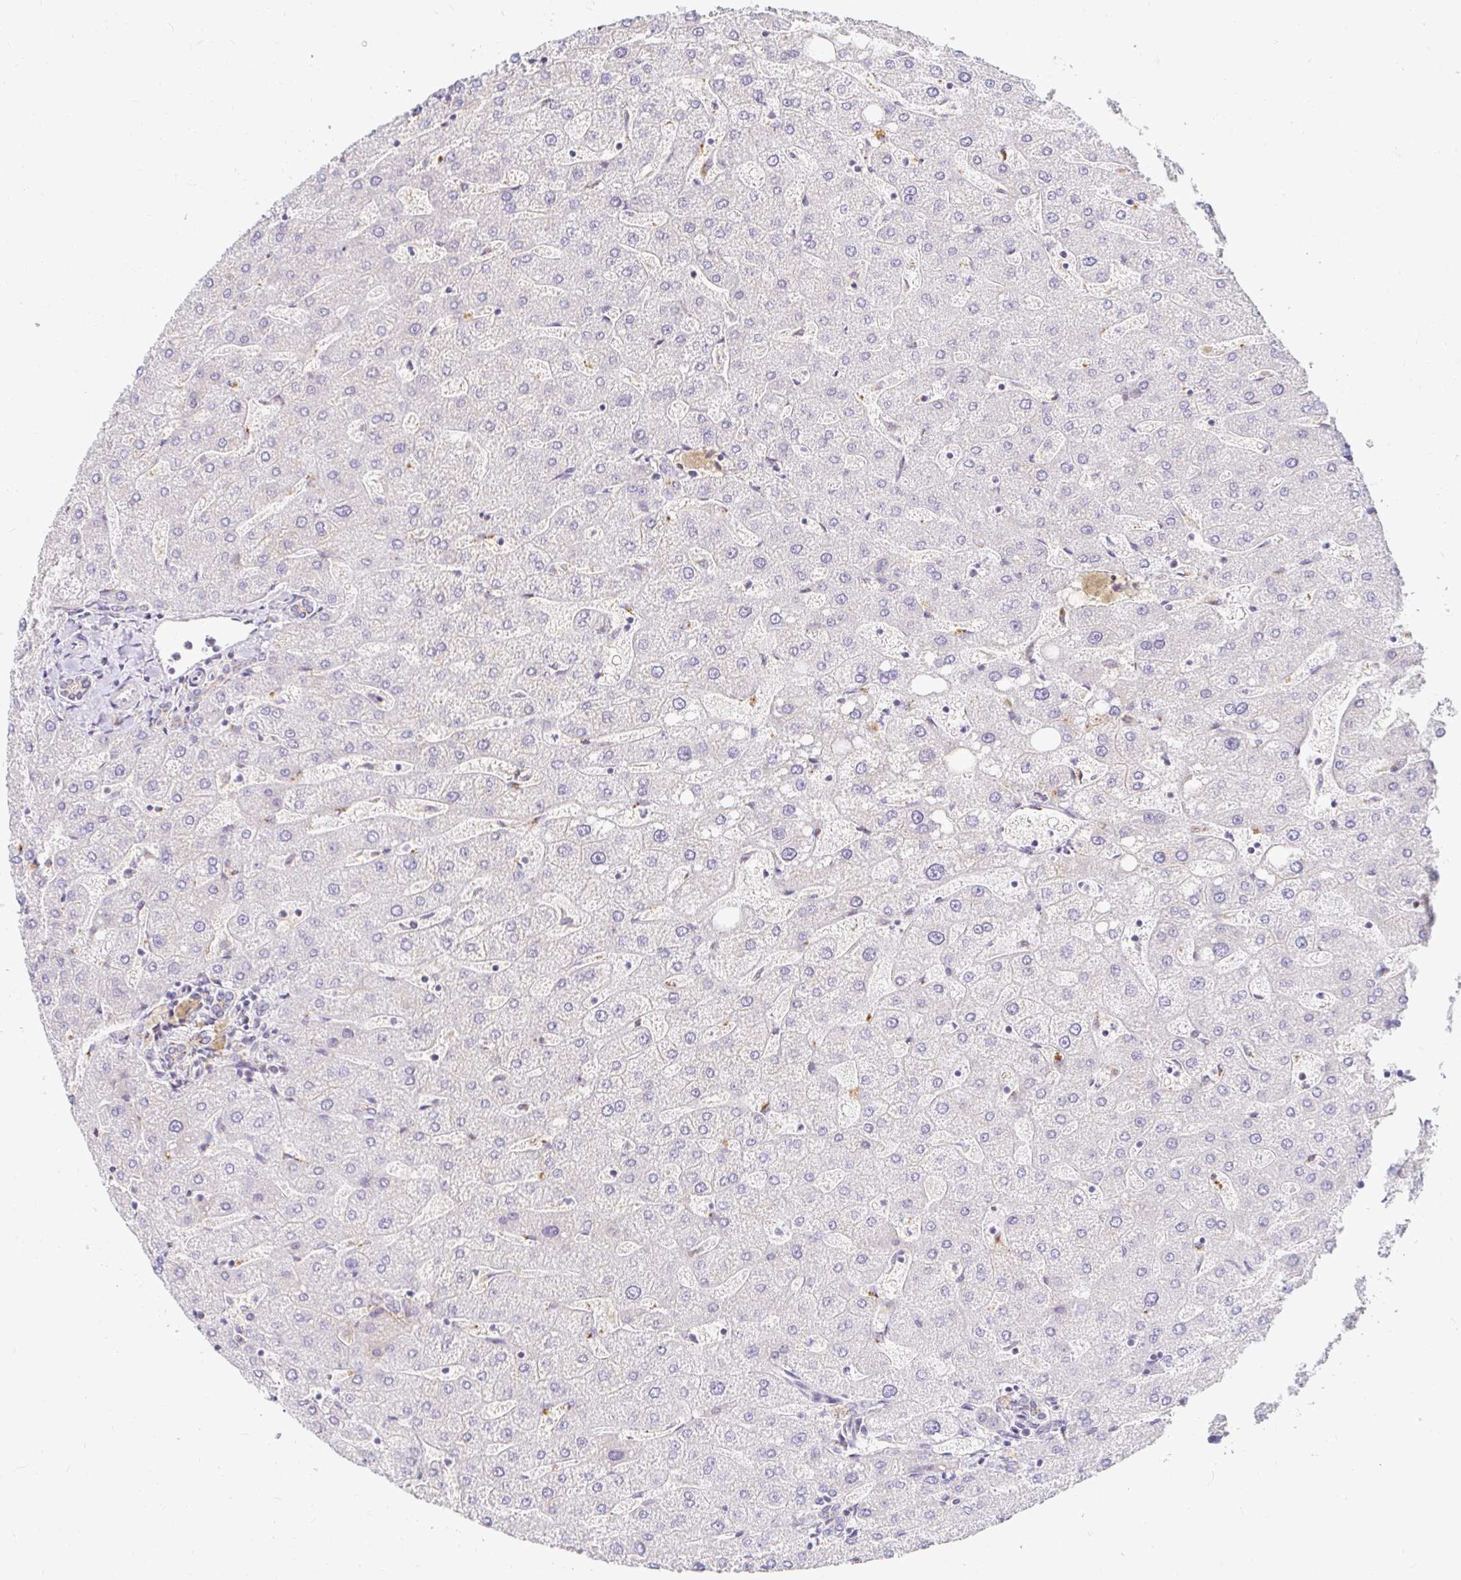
{"staining": {"intensity": "negative", "quantity": "none", "location": "none"}, "tissue": "liver", "cell_type": "Cholangiocytes", "image_type": "normal", "snomed": [{"axis": "morphology", "description": "Normal tissue, NOS"}, {"axis": "topography", "description": "Liver"}], "caption": "The IHC image has no significant expression in cholangiocytes of liver. (DAB immunohistochemistry (IHC) with hematoxylin counter stain).", "gene": "OR51D1", "patient": {"sex": "male", "age": 67}}